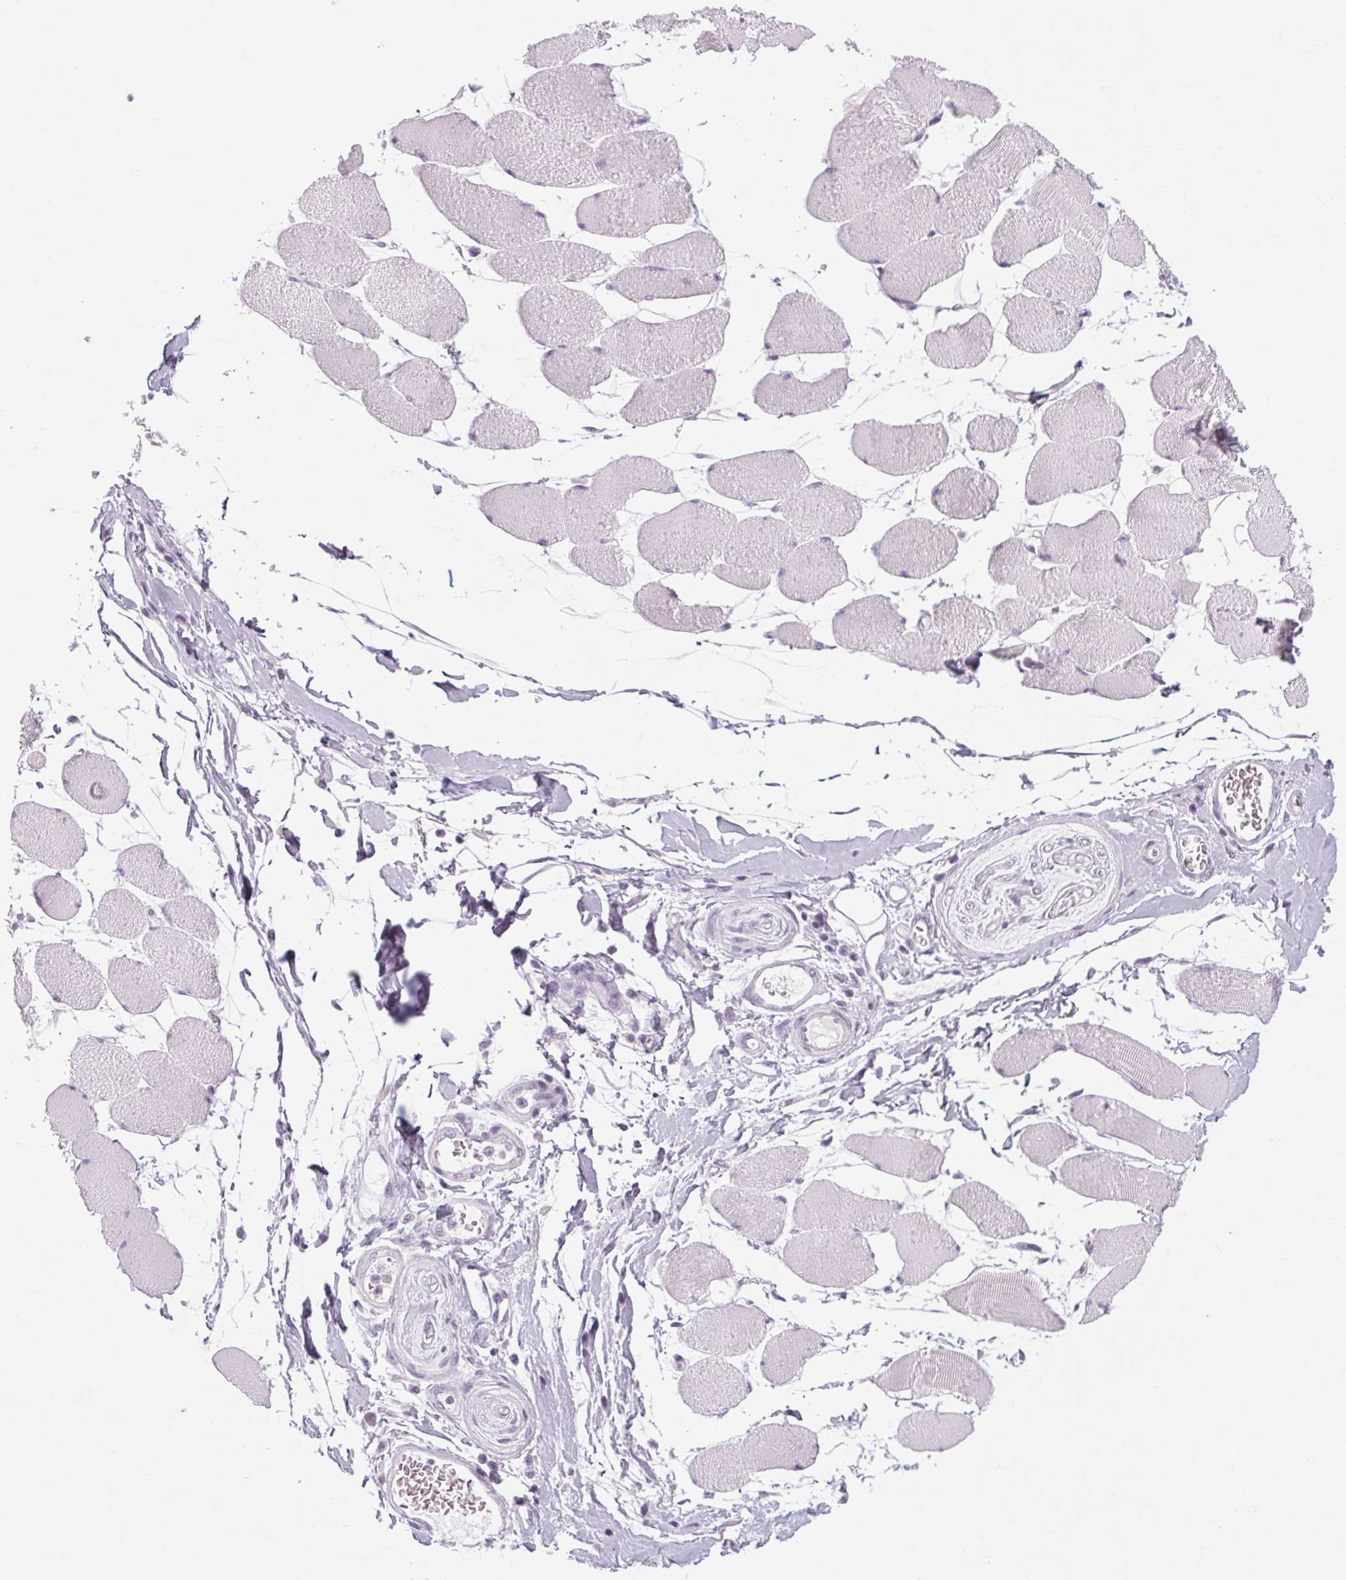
{"staining": {"intensity": "negative", "quantity": "none", "location": "none"}, "tissue": "skeletal muscle", "cell_type": "Myocytes", "image_type": "normal", "snomed": [{"axis": "morphology", "description": "Normal tissue, NOS"}, {"axis": "topography", "description": "Skeletal muscle"}], "caption": "Immunohistochemistry of normal human skeletal muscle displays no positivity in myocytes. Nuclei are stained in blue.", "gene": "POMC", "patient": {"sex": "female", "age": 75}}